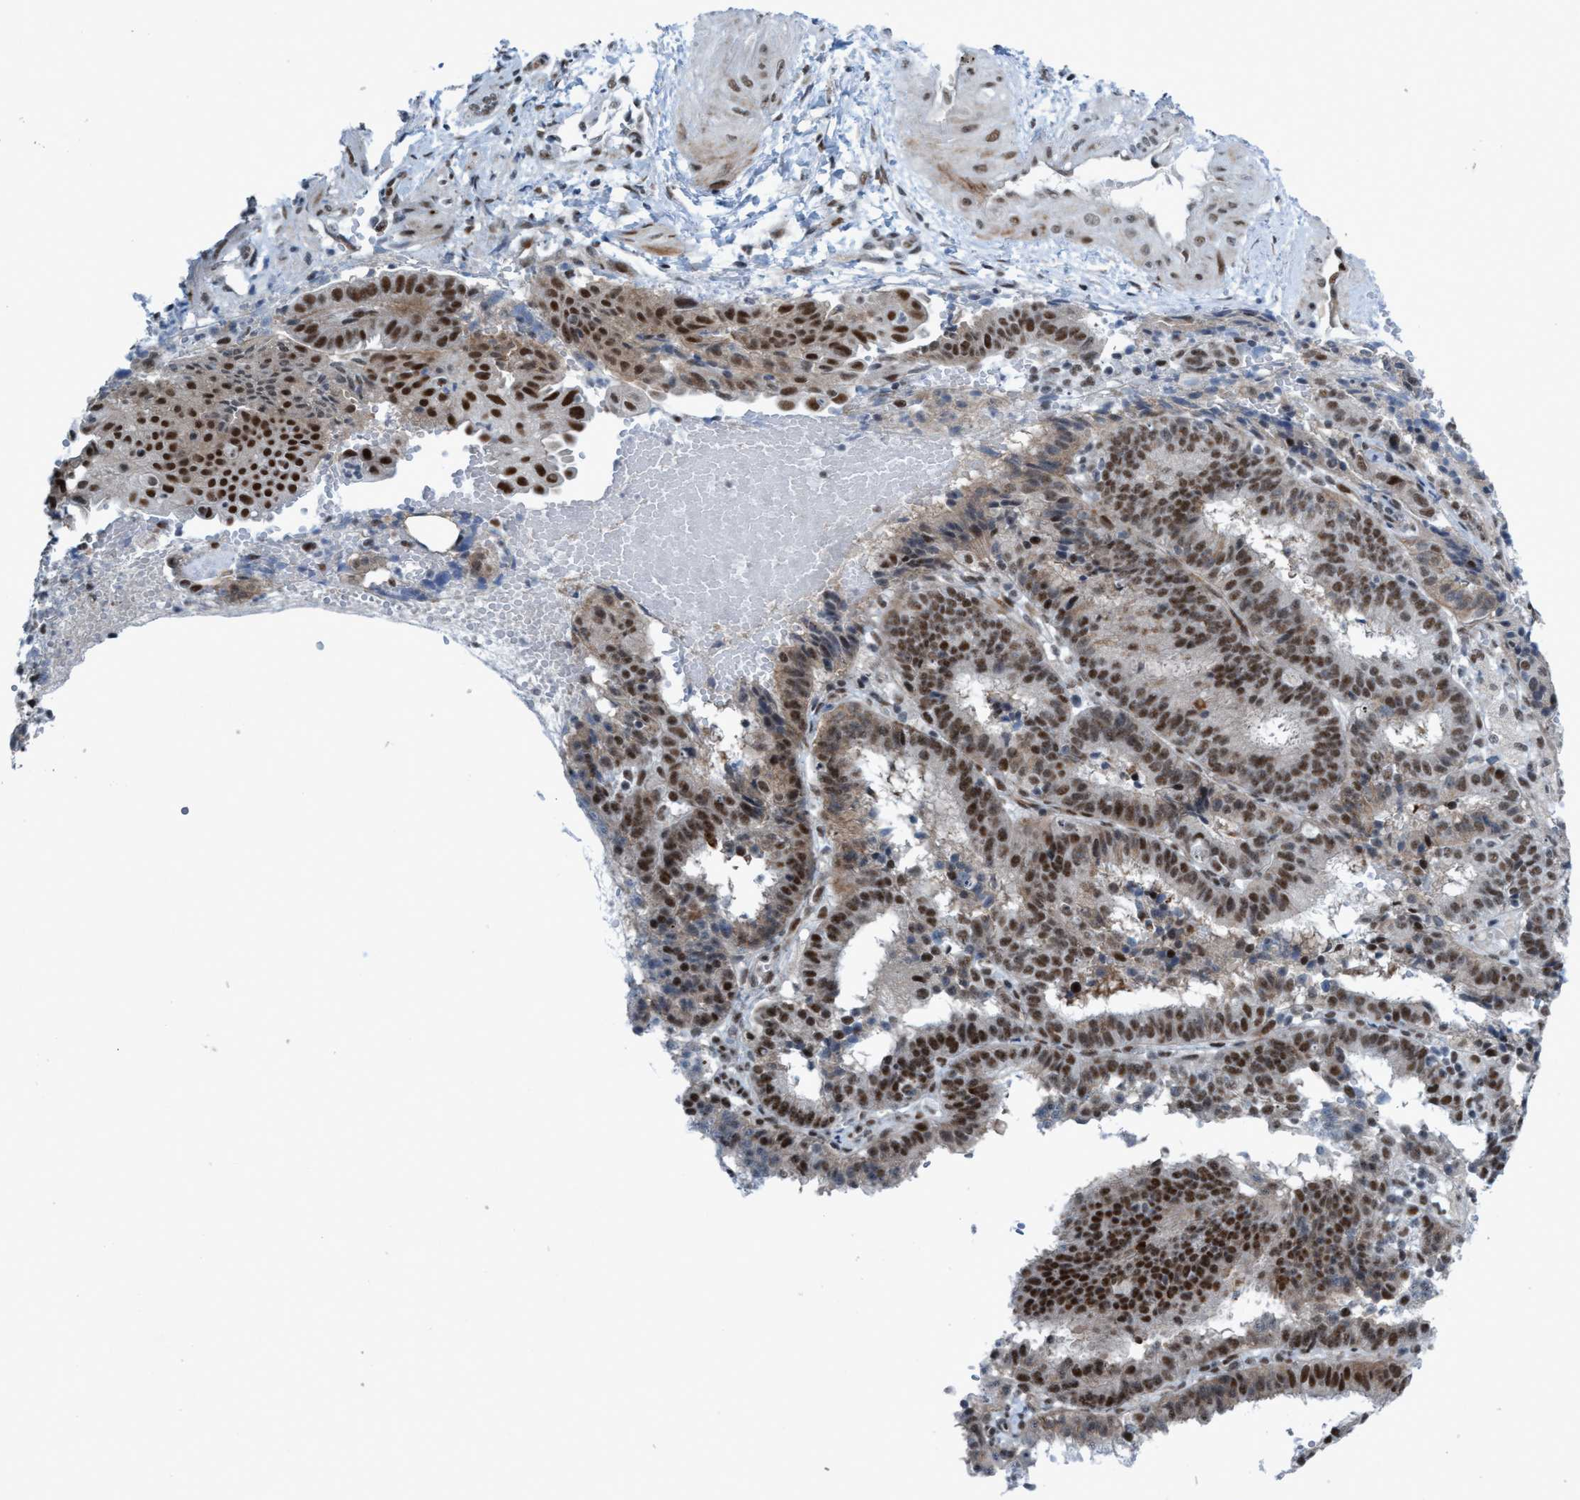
{"staining": {"intensity": "strong", "quantity": ">75%", "location": "nuclear"}, "tissue": "endometrial cancer", "cell_type": "Tumor cells", "image_type": "cancer", "snomed": [{"axis": "morphology", "description": "Adenocarcinoma, NOS"}, {"axis": "topography", "description": "Endometrium"}], "caption": "Immunohistochemistry (IHC) (DAB (3,3'-diaminobenzidine)) staining of human endometrial cancer displays strong nuclear protein positivity in about >75% of tumor cells.", "gene": "CWC27", "patient": {"sex": "female", "age": 51}}